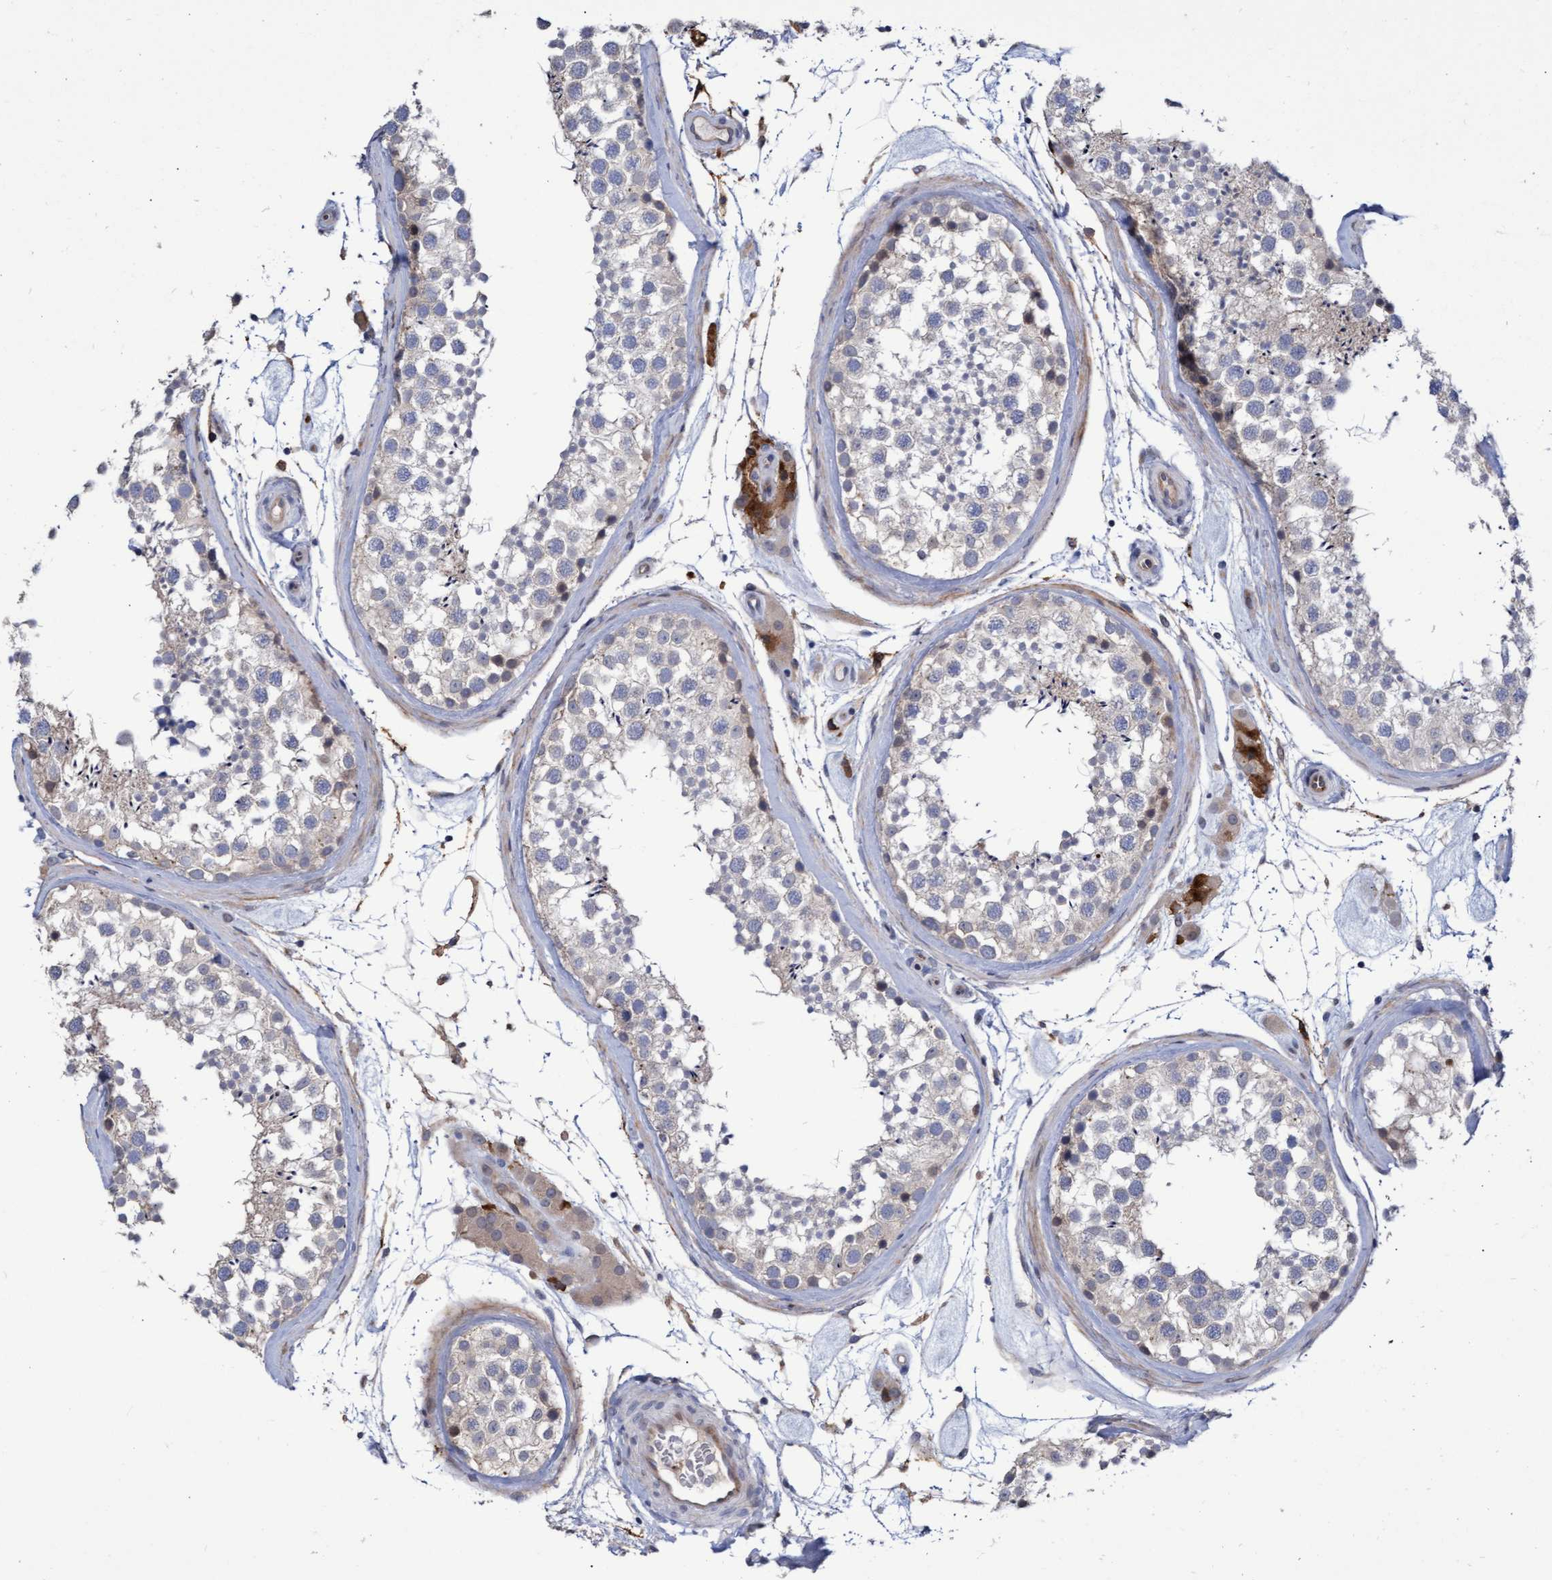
{"staining": {"intensity": "negative", "quantity": "none", "location": "none"}, "tissue": "testis", "cell_type": "Cells in seminiferous ducts", "image_type": "normal", "snomed": [{"axis": "morphology", "description": "Normal tissue, NOS"}, {"axis": "topography", "description": "Testis"}], "caption": "Histopathology image shows no protein positivity in cells in seminiferous ducts of unremarkable testis. (DAB immunohistochemistry (IHC) visualized using brightfield microscopy, high magnification).", "gene": "ABCF2", "patient": {"sex": "male", "age": 46}}